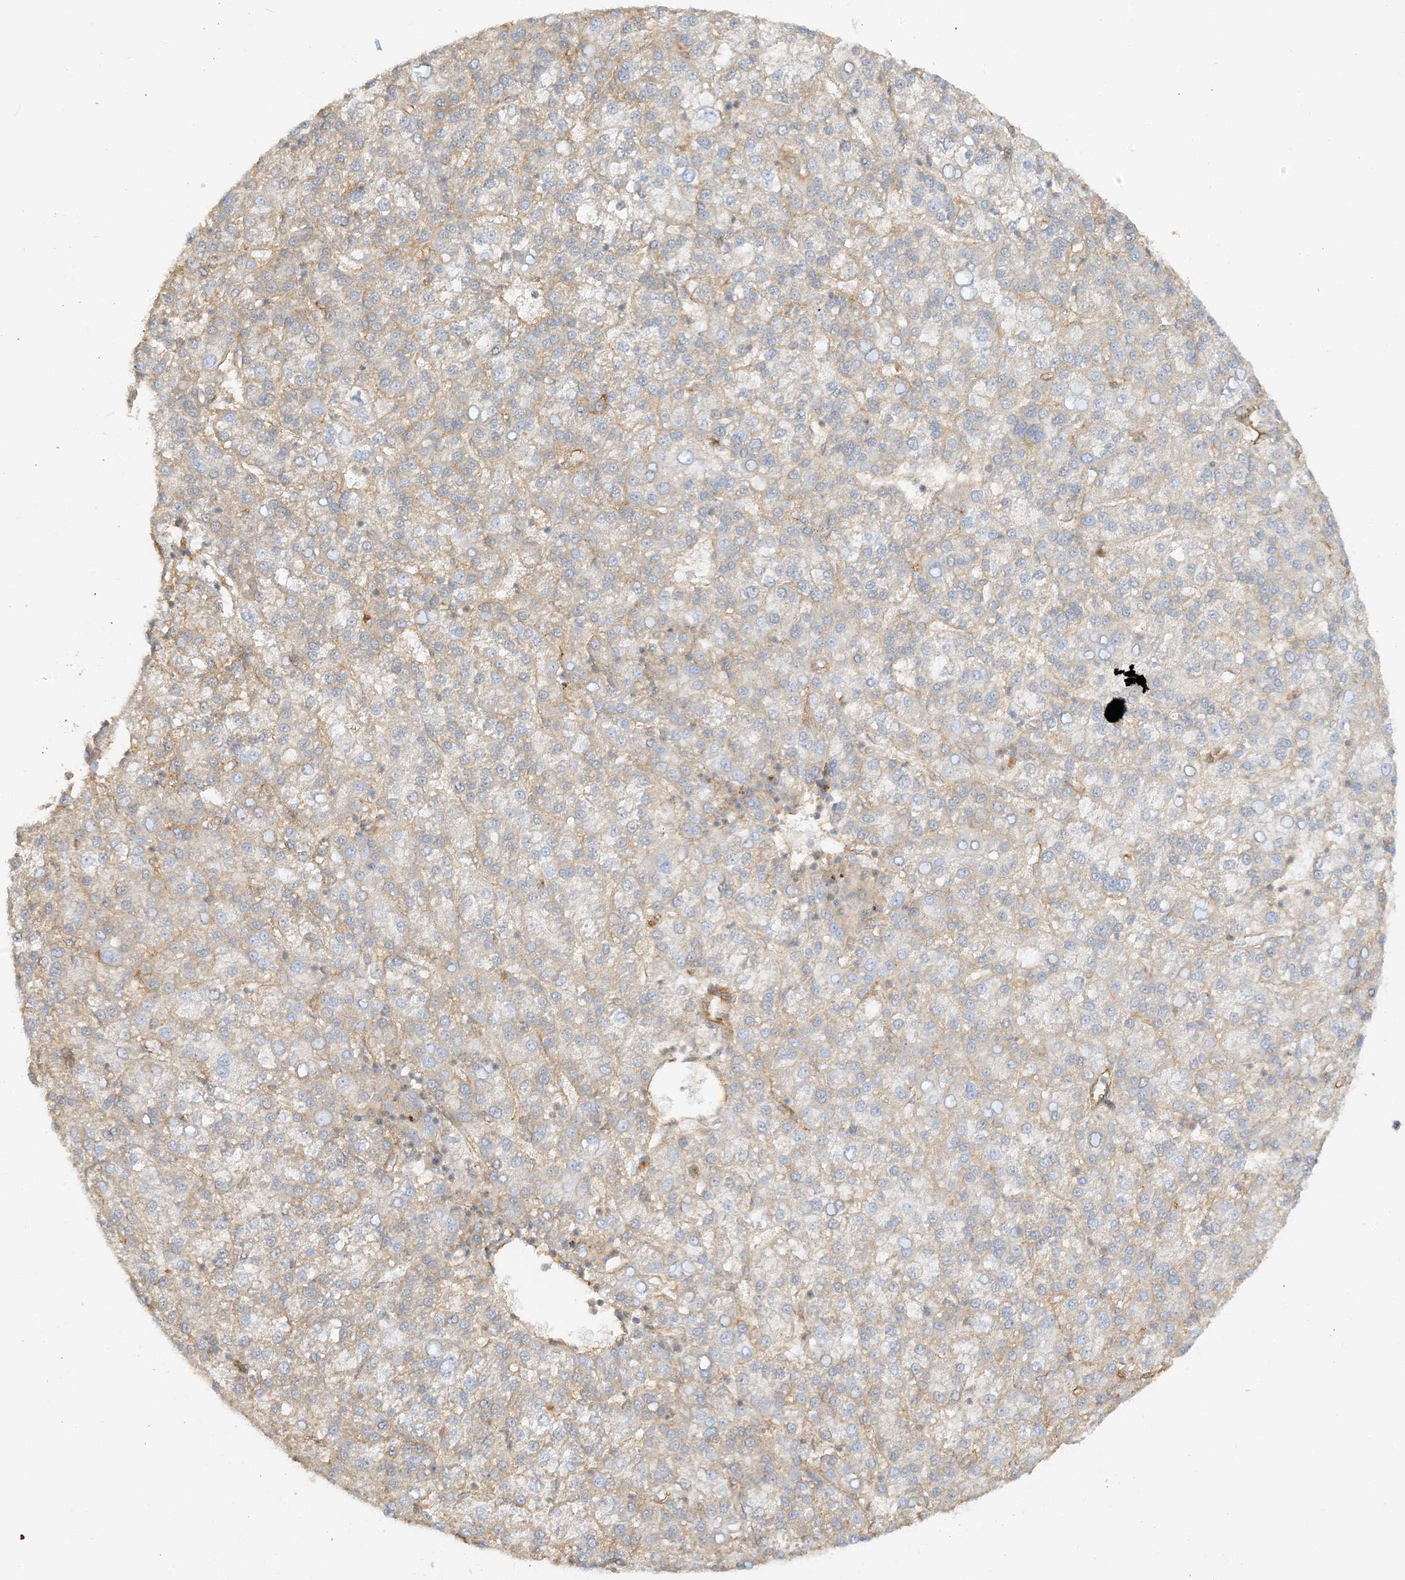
{"staining": {"intensity": "weak", "quantity": "<25%", "location": "cytoplasmic/membranous"}, "tissue": "liver cancer", "cell_type": "Tumor cells", "image_type": "cancer", "snomed": [{"axis": "morphology", "description": "Carcinoma, Hepatocellular, NOS"}, {"axis": "topography", "description": "Liver"}], "caption": "The image shows no staining of tumor cells in liver hepatocellular carcinoma.", "gene": "UBAP2L", "patient": {"sex": "female", "age": 58}}